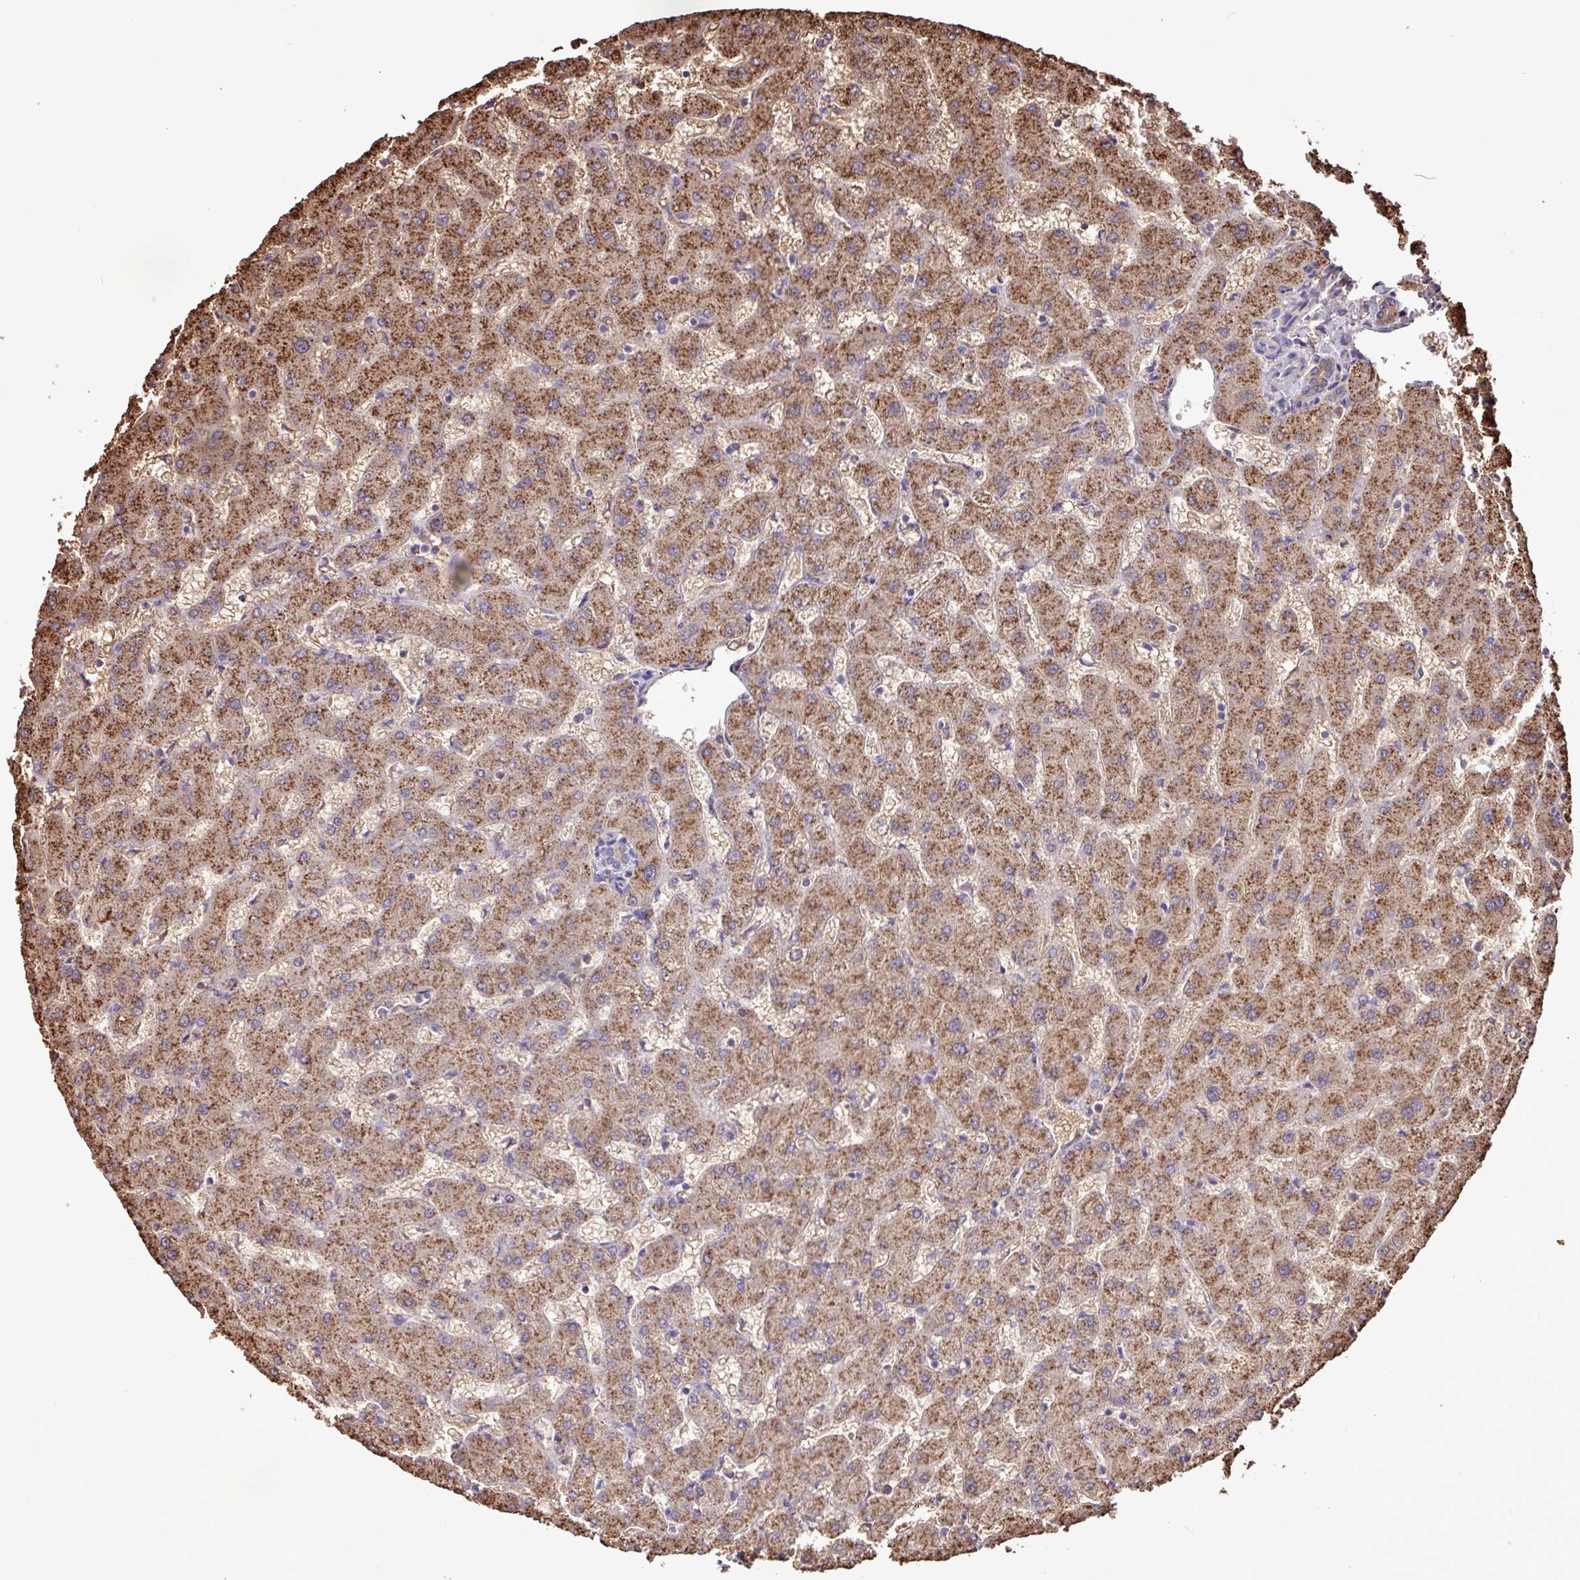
{"staining": {"intensity": "weak", "quantity": "25%-75%", "location": "cytoplasmic/membranous"}, "tissue": "liver", "cell_type": "Cholangiocytes", "image_type": "normal", "snomed": [{"axis": "morphology", "description": "Normal tissue, NOS"}, {"axis": "topography", "description": "Liver"}], "caption": "Liver stained for a protein (brown) shows weak cytoplasmic/membranous positive positivity in about 25%-75% of cholangiocytes.", "gene": "CHST11", "patient": {"sex": "female", "age": 63}}